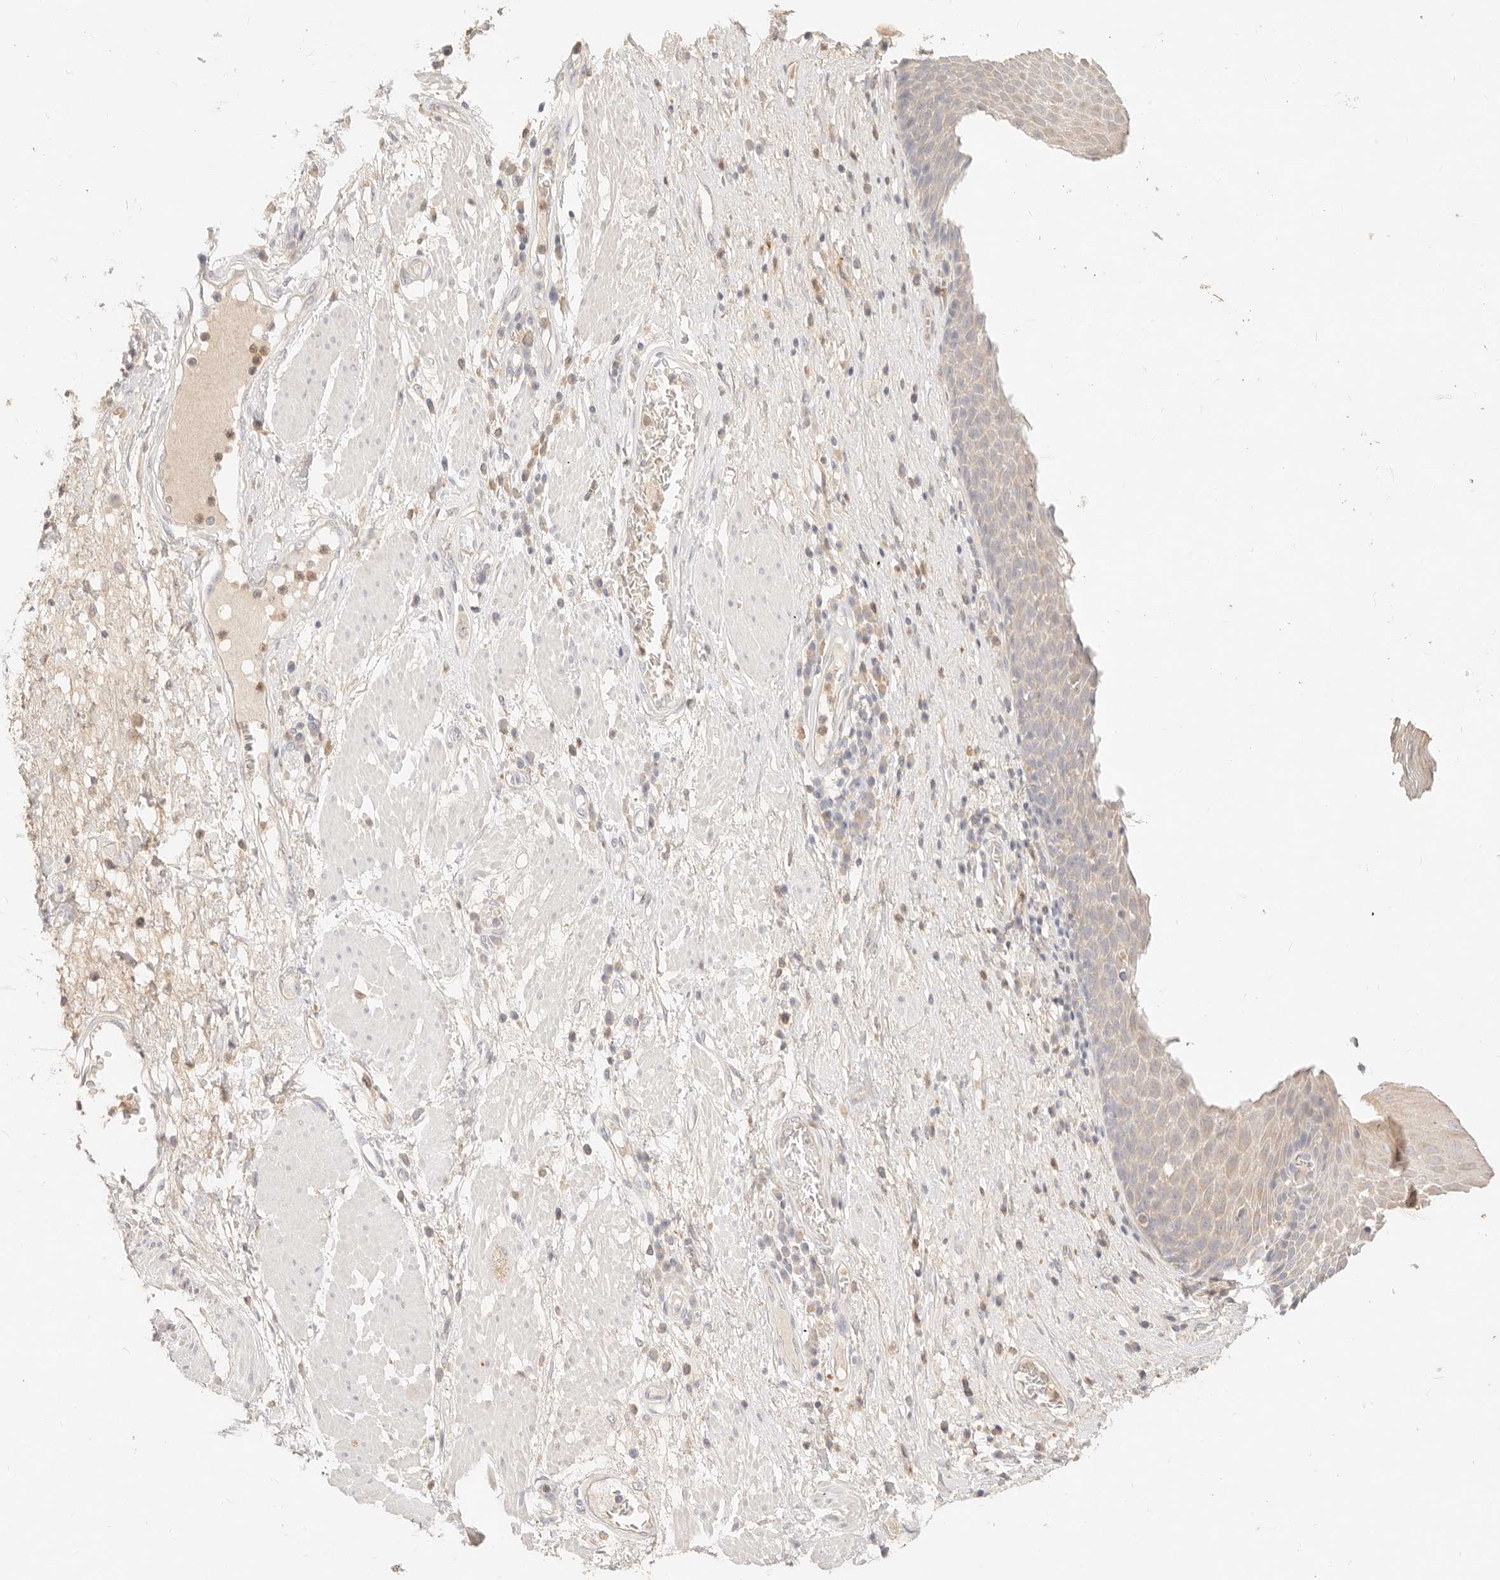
{"staining": {"intensity": "weak", "quantity": "25%-75%", "location": "cytoplasmic/membranous"}, "tissue": "esophagus", "cell_type": "Squamous epithelial cells", "image_type": "normal", "snomed": [{"axis": "morphology", "description": "Normal tissue, NOS"}, {"axis": "morphology", "description": "Adenocarcinoma, NOS"}, {"axis": "topography", "description": "Esophagus"}], "caption": "Esophagus stained for a protein shows weak cytoplasmic/membranous positivity in squamous epithelial cells. The staining was performed using DAB to visualize the protein expression in brown, while the nuclei were stained in blue with hematoxylin (Magnification: 20x).", "gene": "ACOX1", "patient": {"sex": "male", "age": 62}}